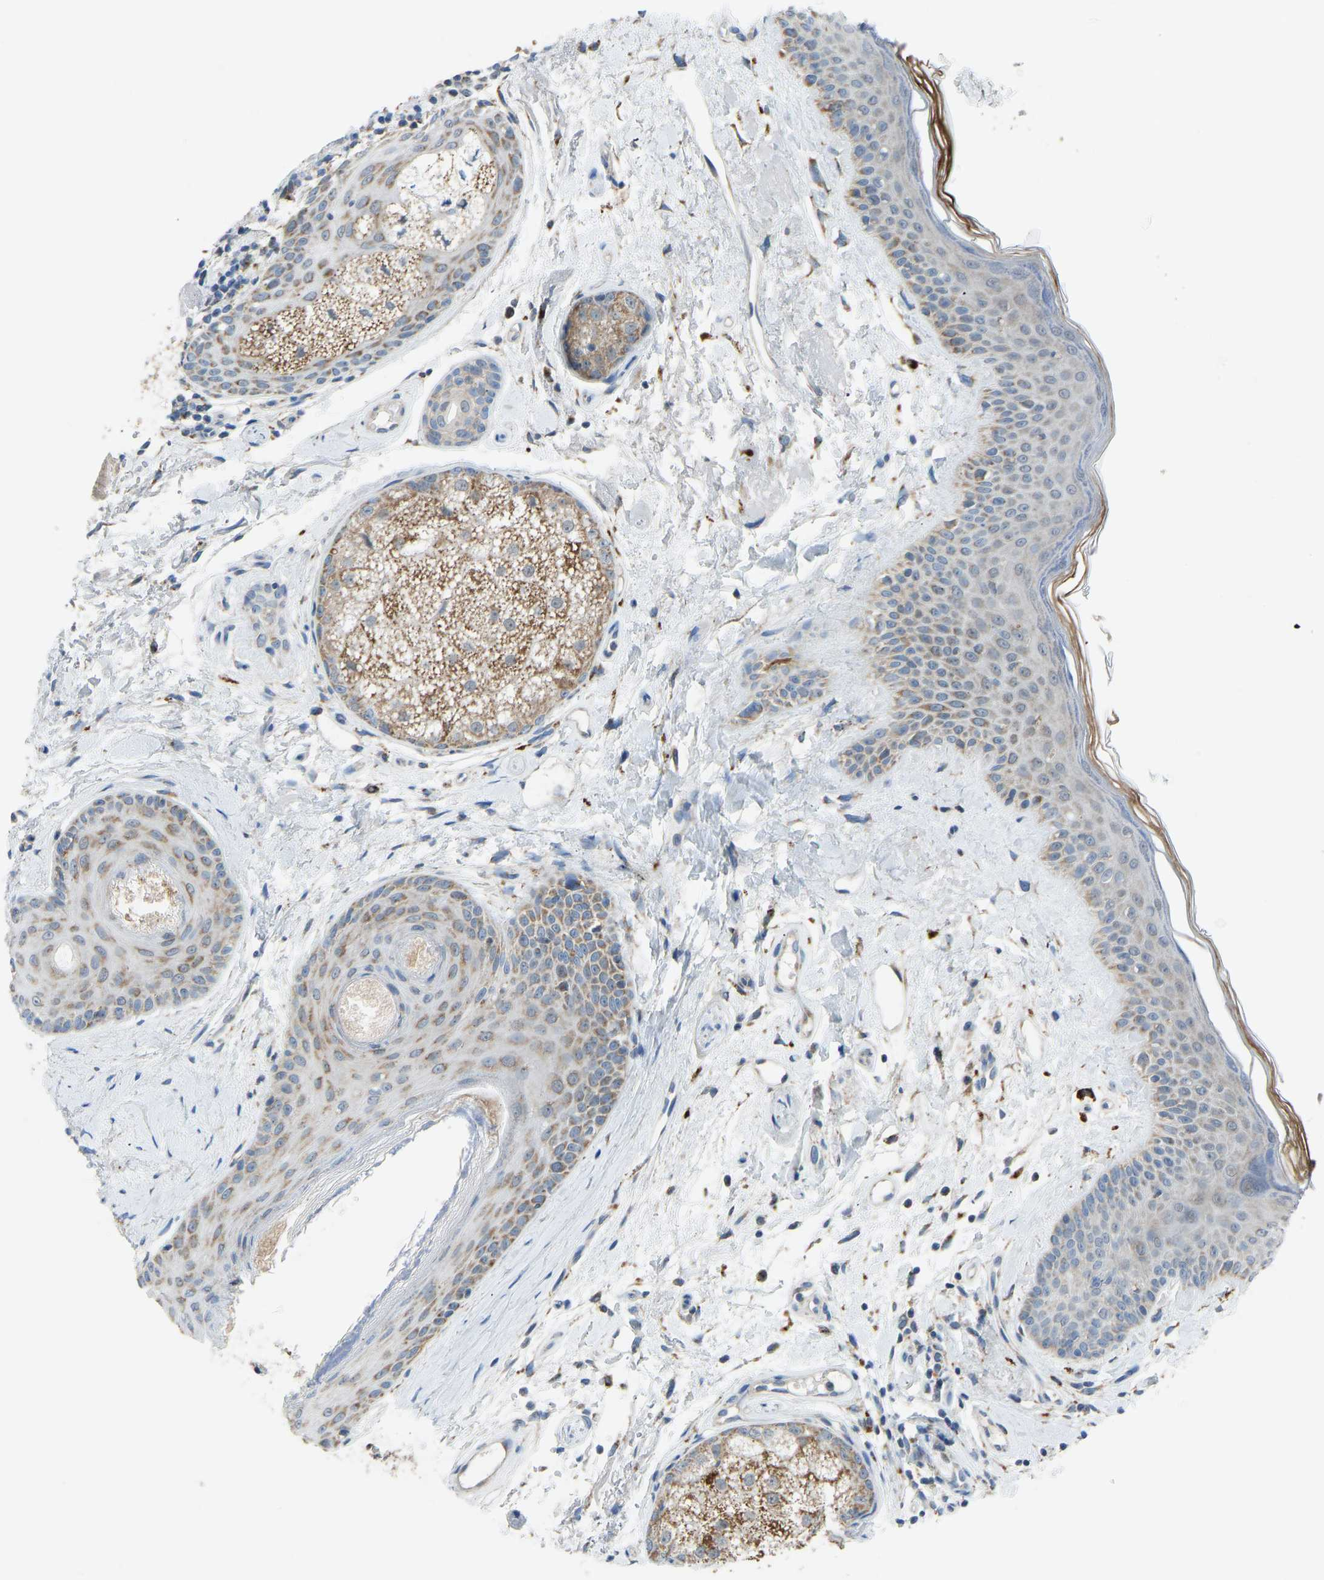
{"staining": {"intensity": "moderate", "quantity": "<25%", "location": "cytoplasmic/membranous"}, "tissue": "oral mucosa", "cell_type": "Squamous epithelial cells", "image_type": "normal", "snomed": [{"axis": "morphology", "description": "Normal tissue, NOS"}, {"axis": "topography", "description": "Skin"}, {"axis": "topography", "description": "Oral tissue"}], "caption": "Brown immunohistochemical staining in normal oral mucosa exhibits moderate cytoplasmic/membranous positivity in about <25% of squamous epithelial cells.", "gene": "SMIM20", "patient": {"sex": "male", "age": 84}}